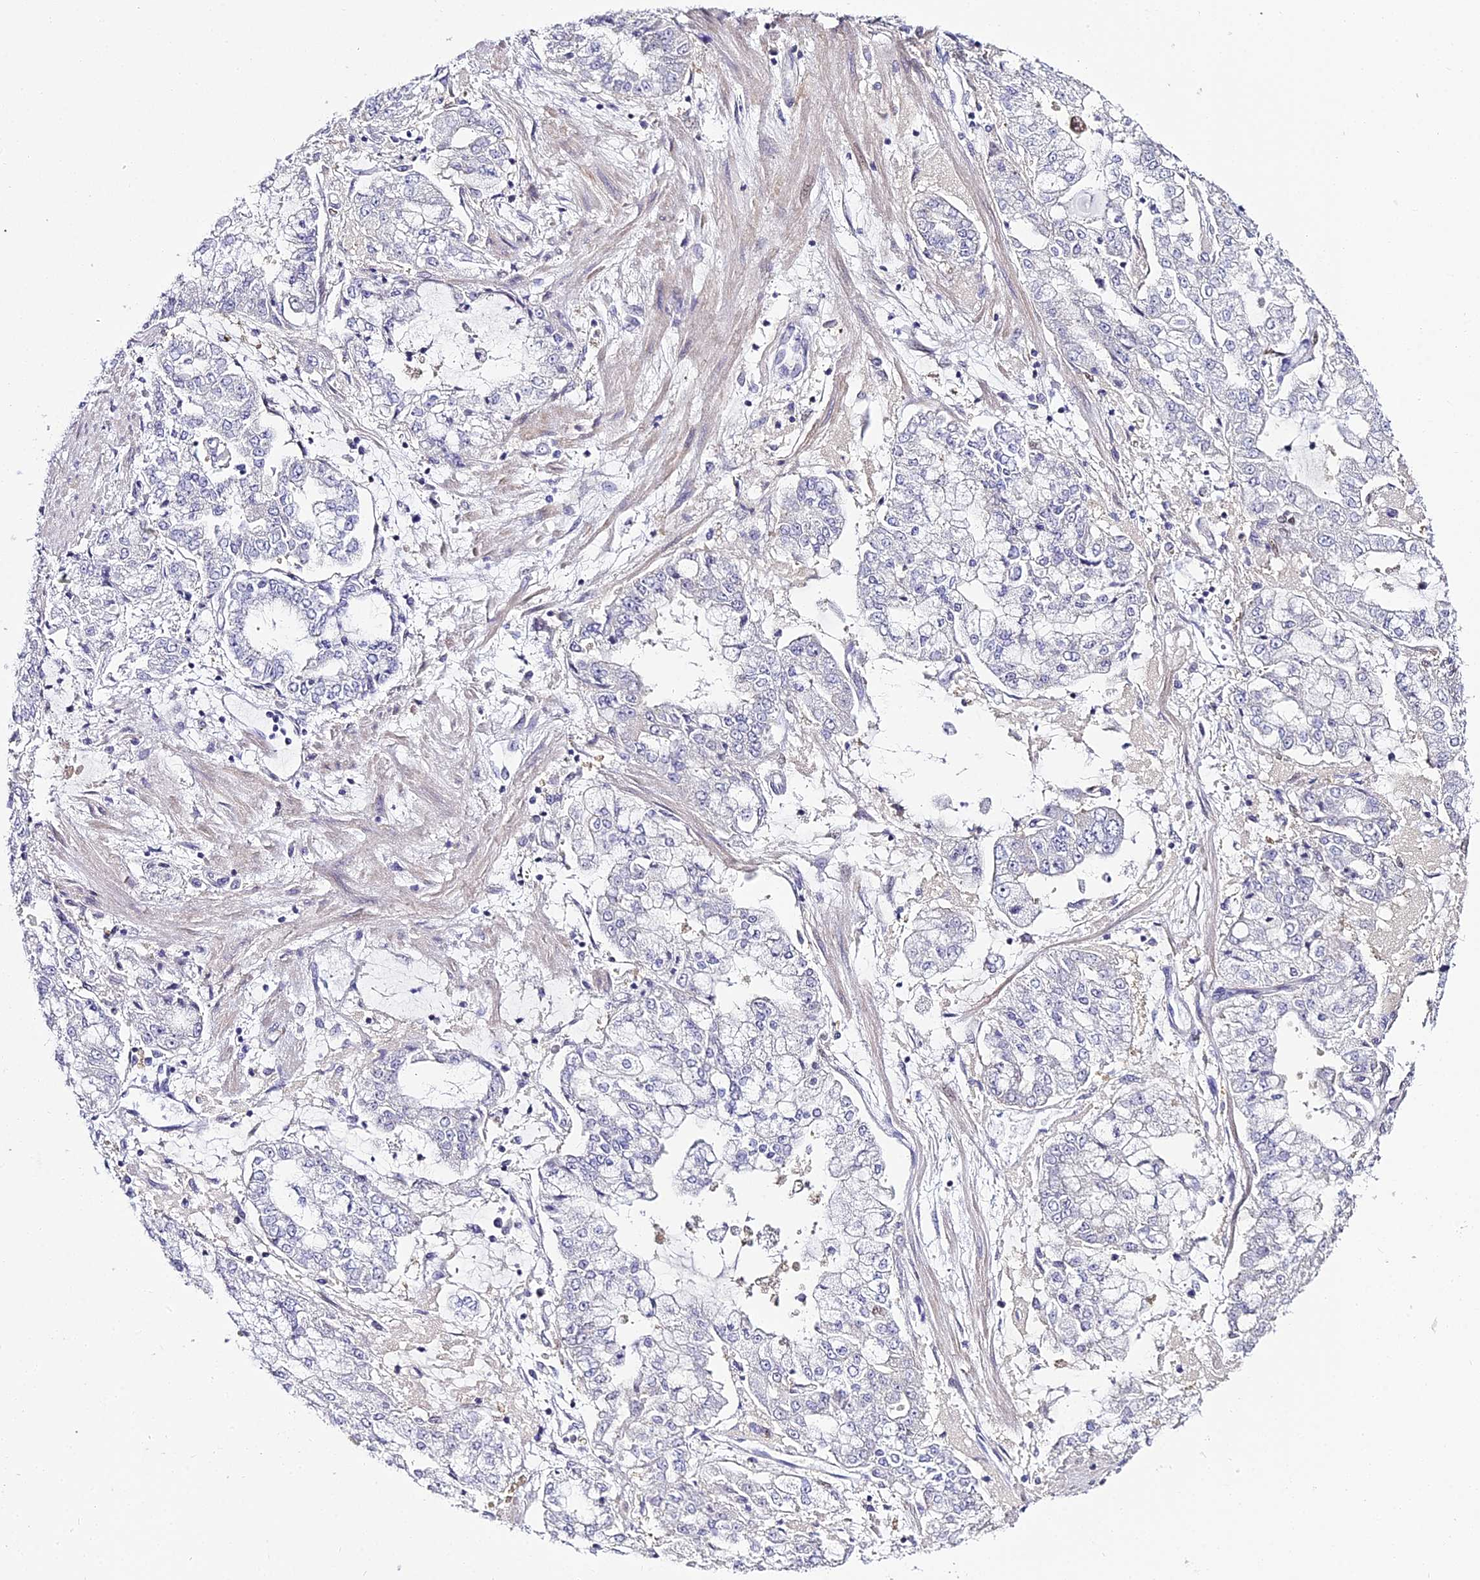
{"staining": {"intensity": "negative", "quantity": "none", "location": "none"}, "tissue": "stomach cancer", "cell_type": "Tumor cells", "image_type": "cancer", "snomed": [{"axis": "morphology", "description": "Adenocarcinoma, NOS"}, {"axis": "topography", "description": "Stomach"}], "caption": "The photomicrograph shows no significant positivity in tumor cells of stomach cancer (adenocarcinoma).", "gene": "ABHD14A-ACY1", "patient": {"sex": "male", "age": 76}}